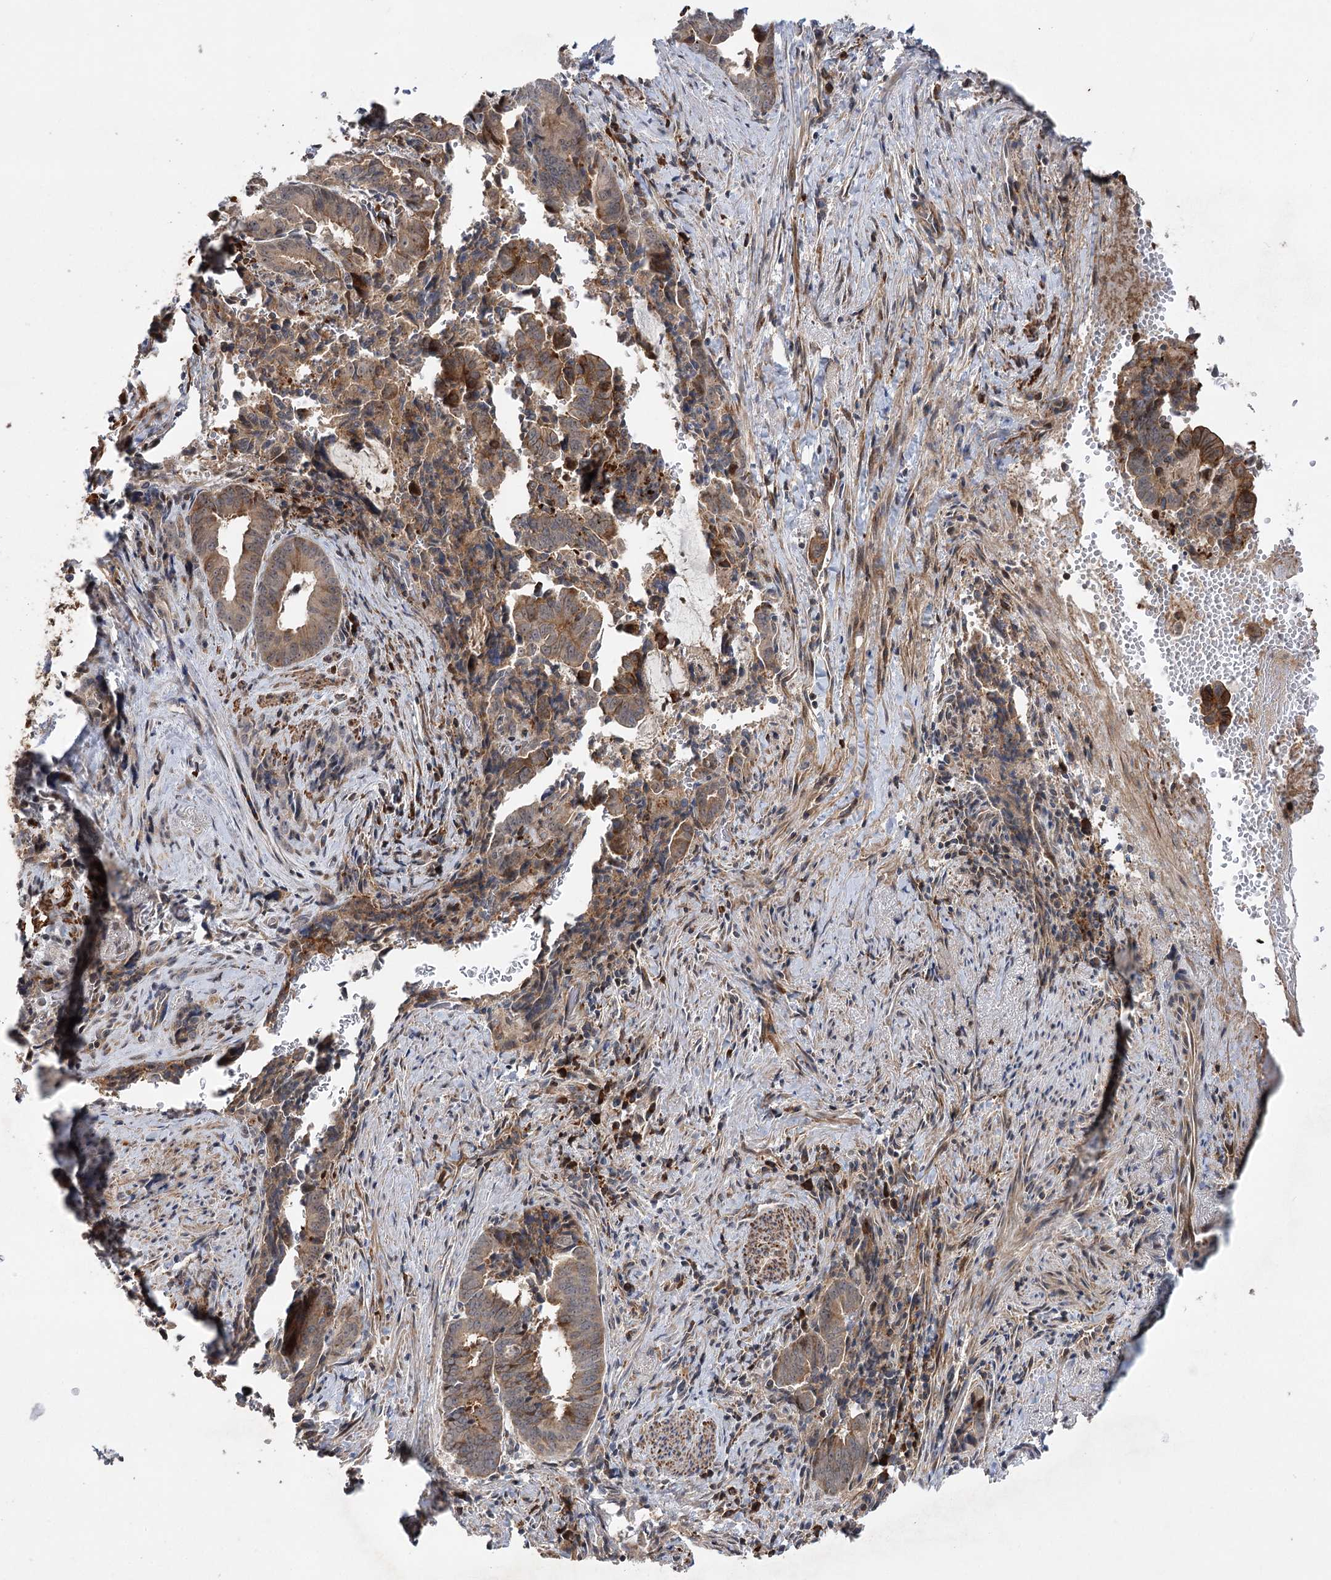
{"staining": {"intensity": "moderate", "quantity": ">75%", "location": "cytoplasmic/membranous"}, "tissue": "pancreatic cancer", "cell_type": "Tumor cells", "image_type": "cancer", "snomed": [{"axis": "morphology", "description": "Adenocarcinoma, NOS"}, {"axis": "topography", "description": "Pancreas"}], "caption": "Pancreatic cancer (adenocarcinoma) tissue exhibits moderate cytoplasmic/membranous expression in approximately >75% of tumor cells The staining is performed using DAB (3,3'-diaminobenzidine) brown chromogen to label protein expression. The nuclei are counter-stained blue using hematoxylin.", "gene": "KCNN2", "patient": {"sex": "female", "age": 63}}